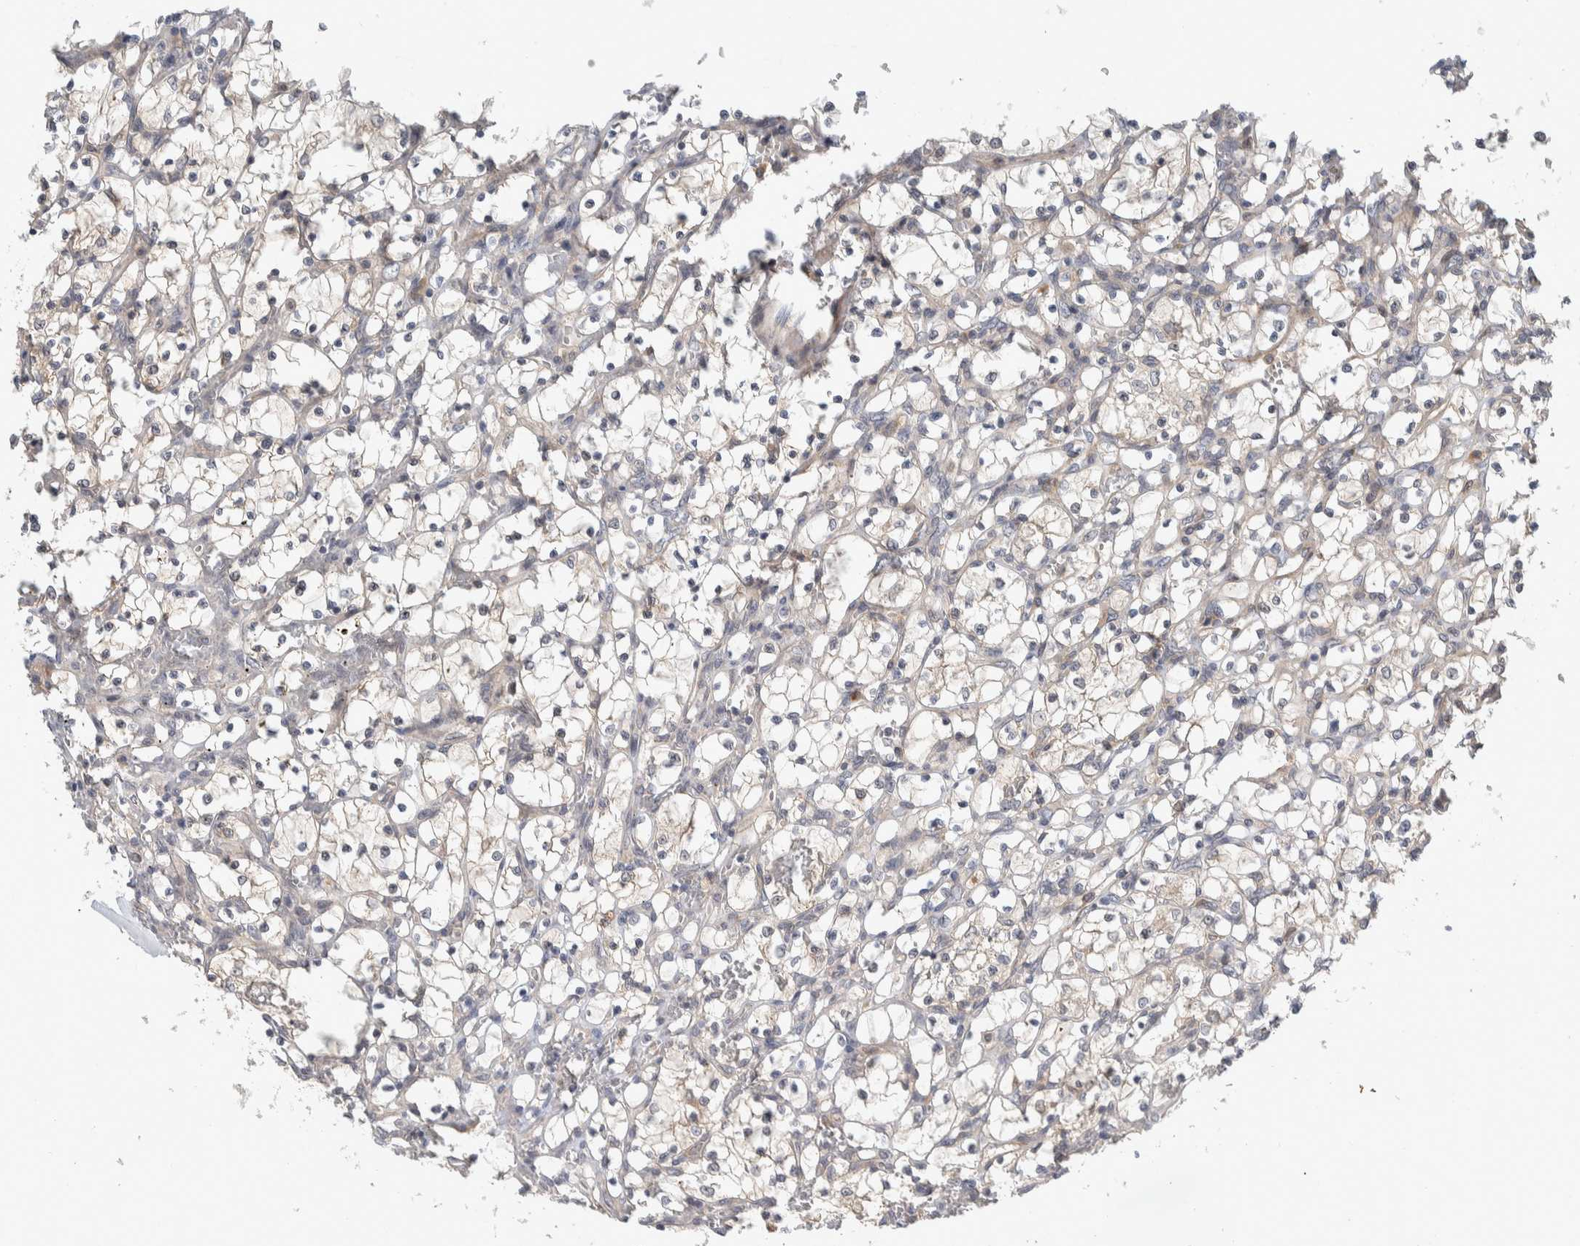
{"staining": {"intensity": "negative", "quantity": "none", "location": "none"}, "tissue": "renal cancer", "cell_type": "Tumor cells", "image_type": "cancer", "snomed": [{"axis": "morphology", "description": "Adenocarcinoma, NOS"}, {"axis": "topography", "description": "Kidney"}], "caption": "Immunohistochemistry of renal cancer demonstrates no positivity in tumor cells. (Immunohistochemistry, brightfield microscopy, high magnification).", "gene": "MPRIP", "patient": {"sex": "female", "age": 69}}